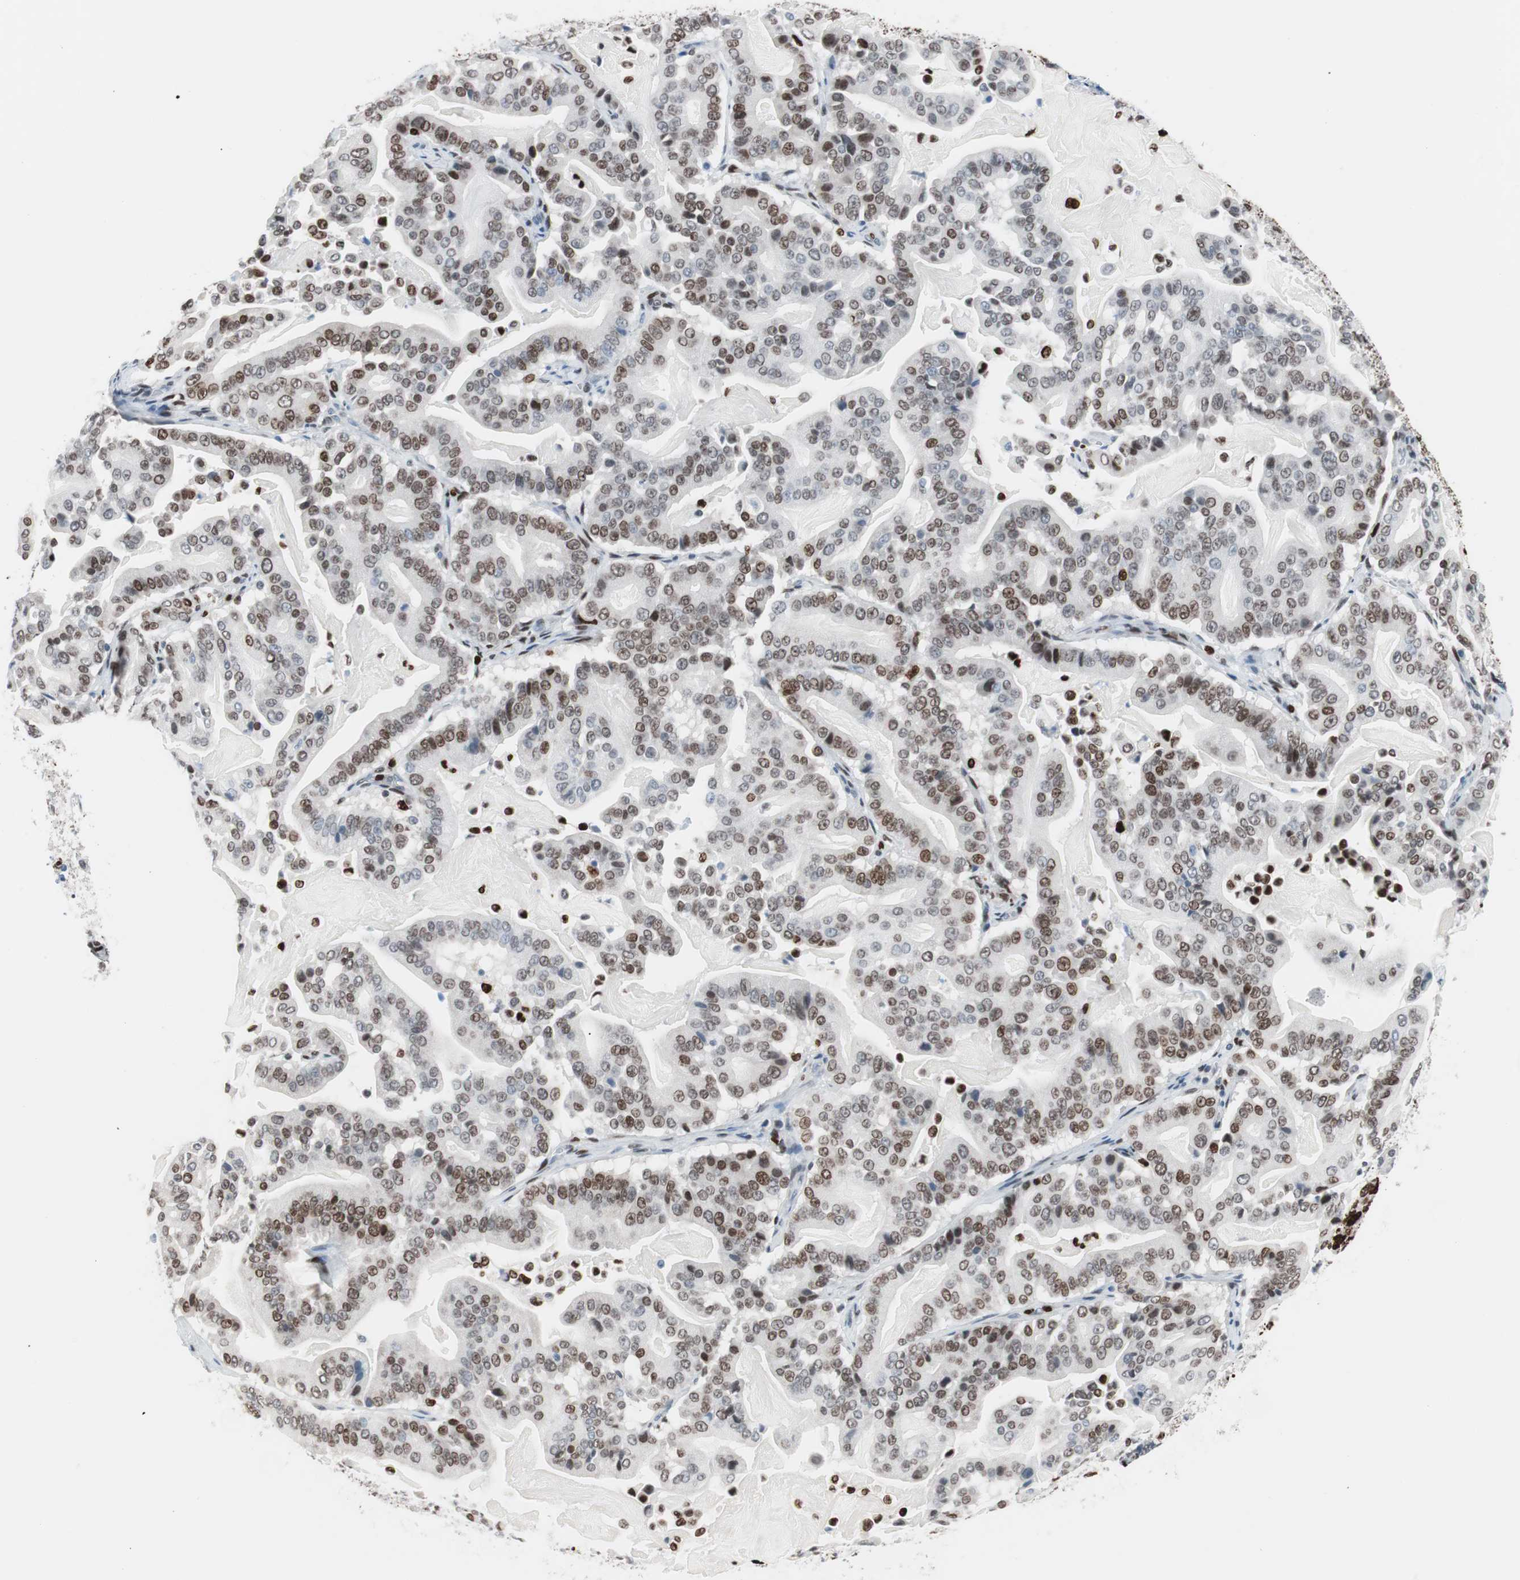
{"staining": {"intensity": "moderate", "quantity": ">75%", "location": "nuclear"}, "tissue": "pancreatic cancer", "cell_type": "Tumor cells", "image_type": "cancer", "snomed": [{"axis": "morphology", "description": "Adenocarcinoma, NOS"}, {"axis": "topography", "description": "Pancreas"}], "caption": "An image of pancreatic cancer (adenocarcinoma) stained for a protein reveals moderate nuclear brown staining in tumor cells. (DAB IHC, brown staining for protein, blue staining for nuclei).", "gene": "CEBPB", "patient": {"sex": "male", "age": 63}}